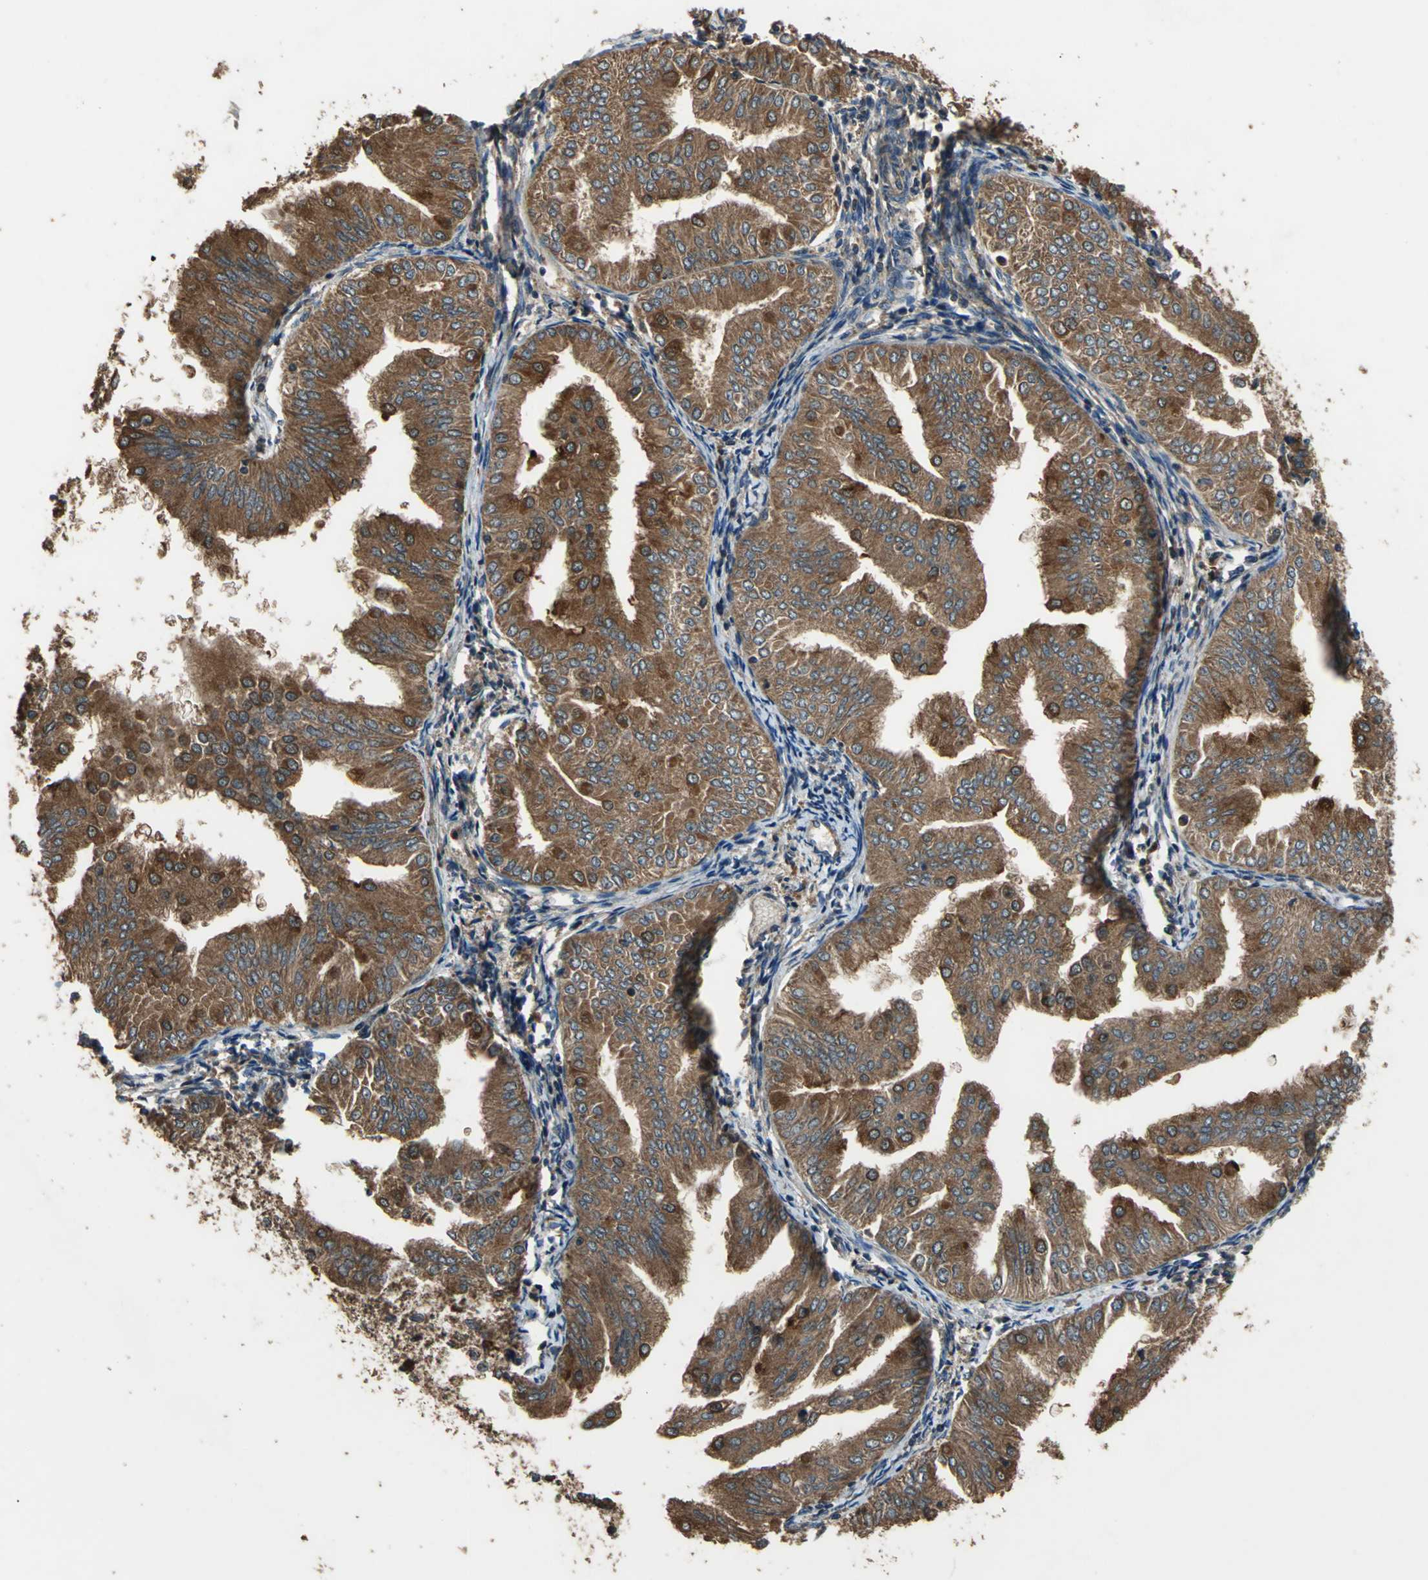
{"staining": {"intensity": "strong", "quantity": ">75%", "location": "cytoplasmic/membranous"}, "tissue": "endometrial cancer", "cell_type": "Tumor cells", "image_type": "cancer", "snomed": [{"axis": "morphology", "description": "Adenocarcinoma, NOS"}, {"axis": "topography", "description": "Endometrium"}], "caption": "Immunohistochemical staining of endometrial cancer (adenocarcinoma) displays high levels of strong cytoplasmic/membranous expression in approximately >75% of tumor cells. (DAB IHC with brightfield microscopy, high magnification).", "gene": "ZNF608", "patient": {"sex": "female", "age": 53}}